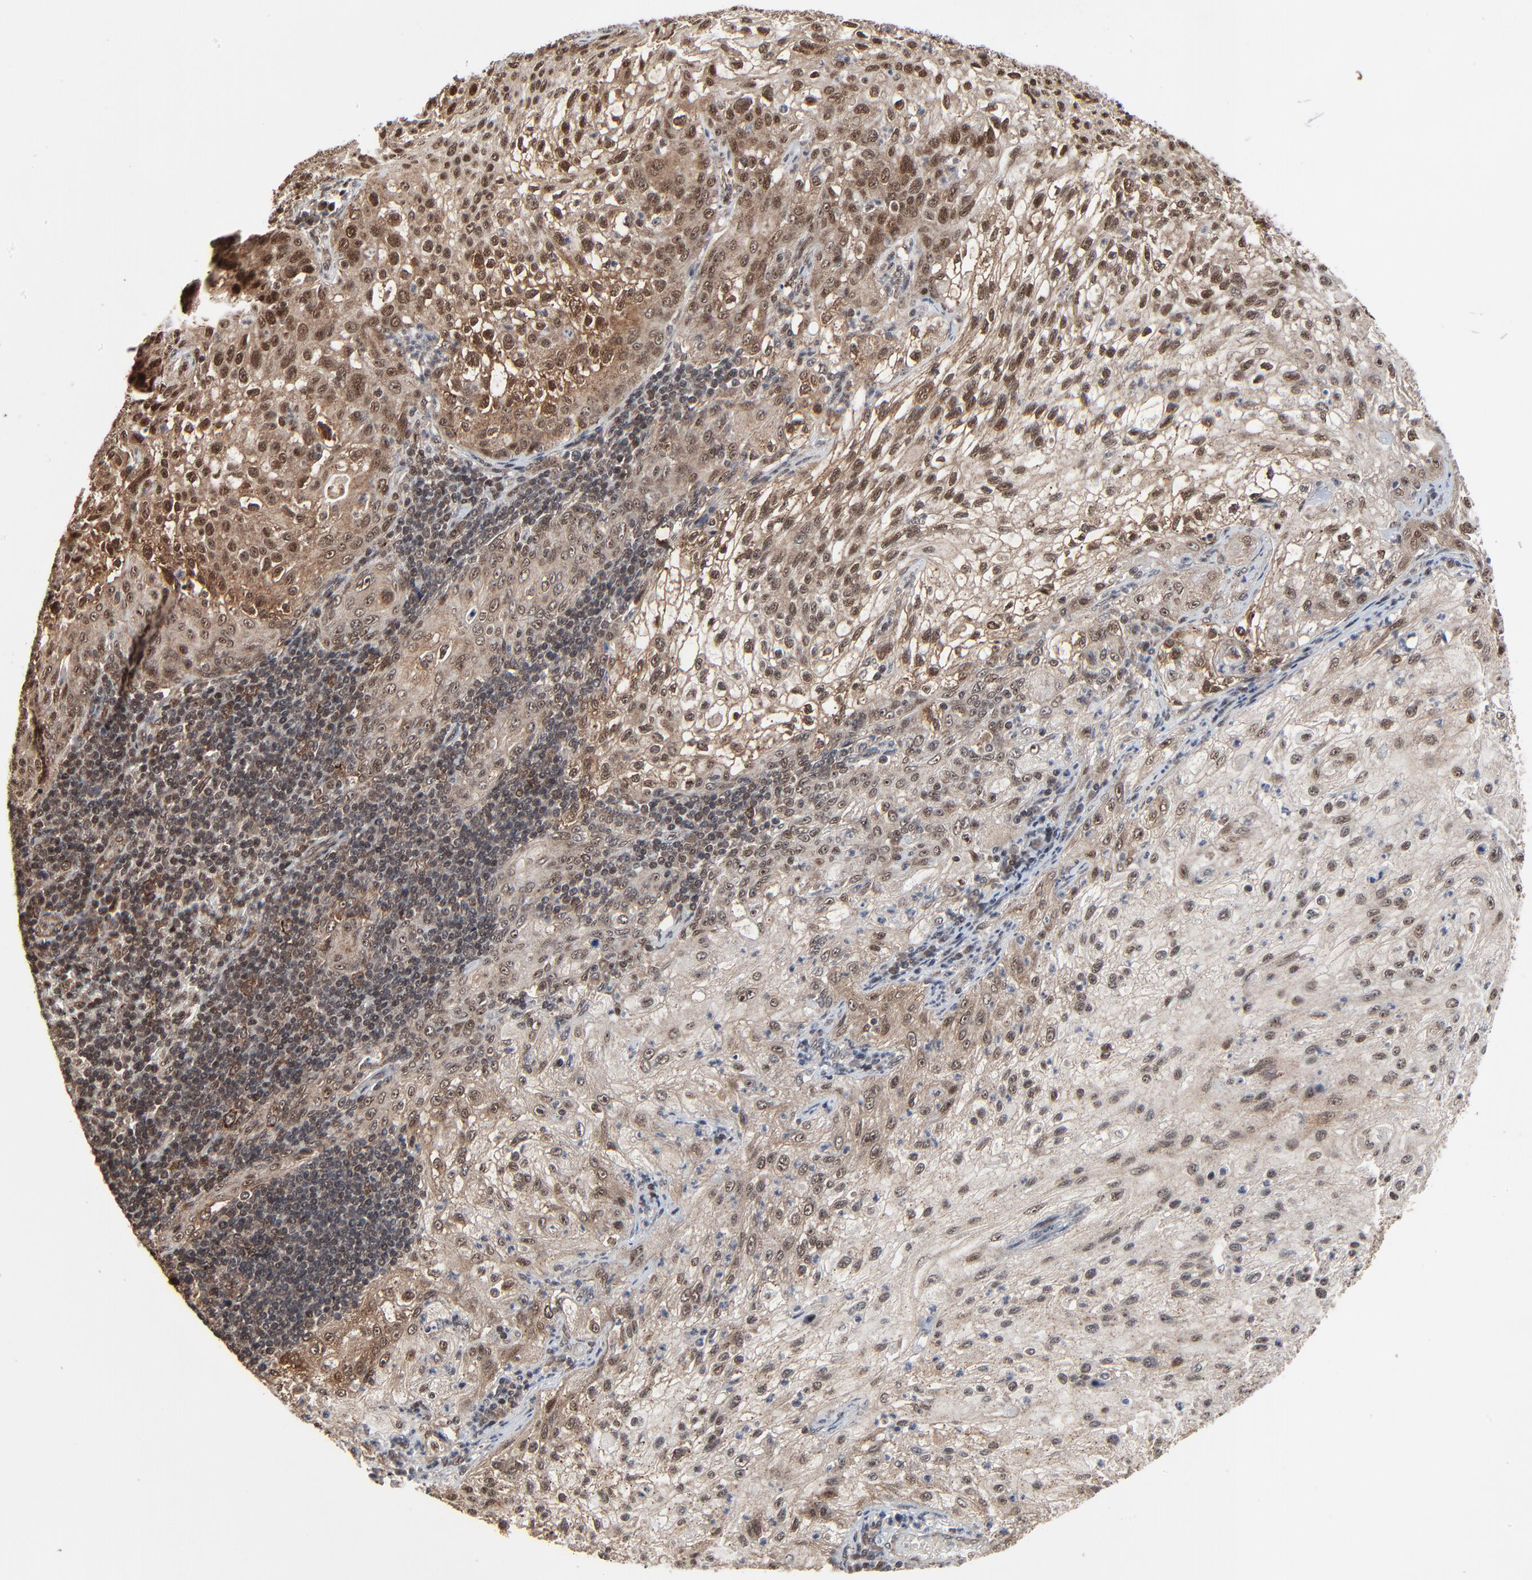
{"staining": {"intensity": "weak", "quantity": "25%-75%", "location": "cytoplasmic/membranous,nuclear"}, "tissue": "lung cancer", "cell_type": "Tumor cells", "image_type": "cancer", "snomed": [{"axis": "morphology", "description": "Inflammation, NOS"}, {"axis": "morphology", "description": "Squamous cell carcinoma, NOS"}, {"axis": "topography", "description": "Lymph node"}, {"axis": "topography", "description": "Soft tissue"}, {"axis": "topography", "description": "Lung"}], "caption": "Protein staining displays weak cytoplasmic/membranous and nuclear staining in approximately 25%-75% of tumor cells in squamous cell carcinoma (lung). (Stains: DAB (3,3'-diaminobenzidine) in brown, nuclei in blue, Microscopy: brightfield microscopy at high magnification).", "gene": "RHOJ", "patient": {"sex": "male", "age": 66}}